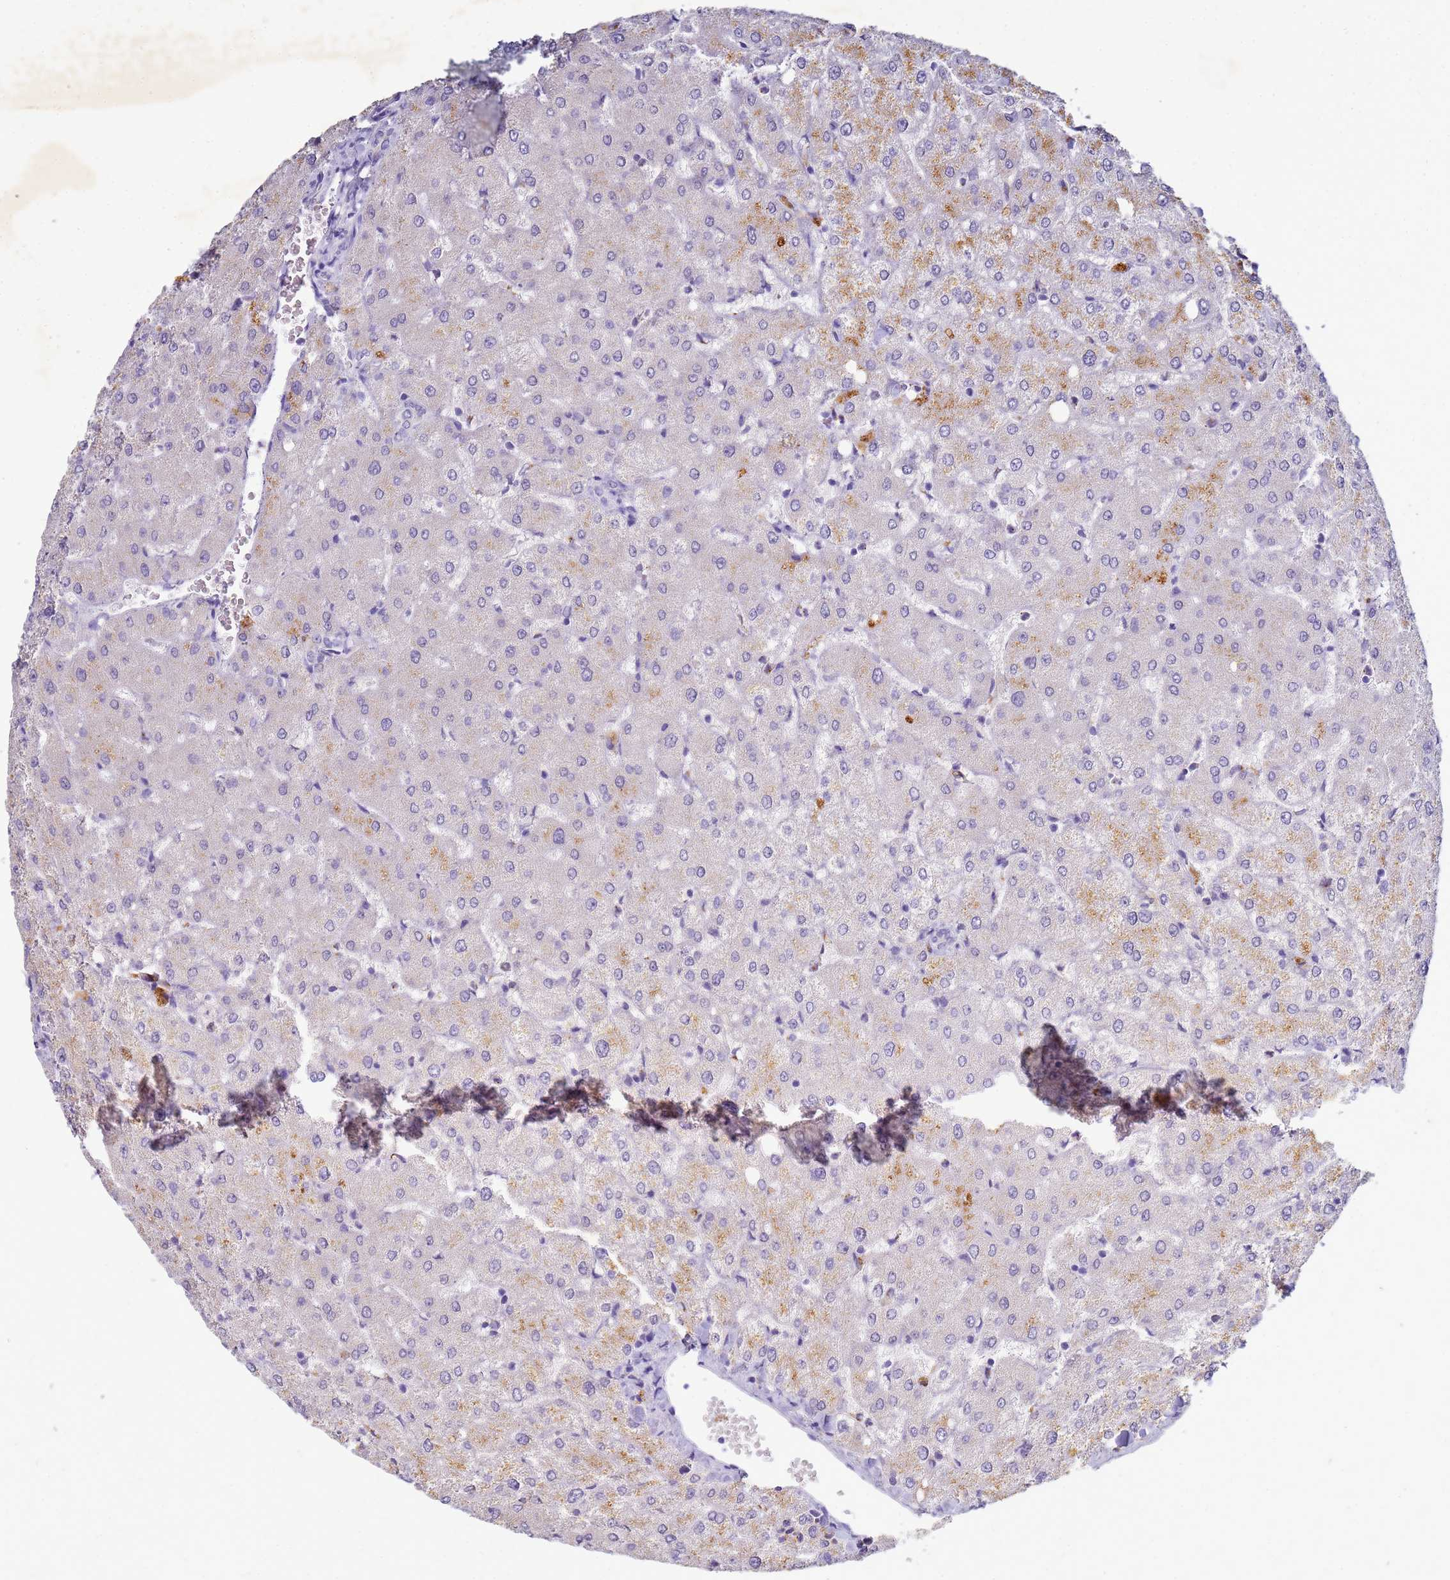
{"staining": {"intensity": "negative", "quantity": "none", "location": "none"}, "tissue": "liver", "cell_type": "Cholangiocytes", "image_type": "normal", "snomed": [{"axis": "morphology", "description": "Normal tissue, NOS"}, {"axis": "topography", "description": "Liver"}], "caption": "Immunohistochemical staining of benign liver reveals no significant positivity in cholangiocytes. Brightfield microscopy of immunohistochemistry stained with DAB (3,3'-diaminobenzidine) (brown) and hematoxylin (blue), captured at high magnification.", "gene": "B3GNT8", "patient": {"sex": "female", "age": 54}}